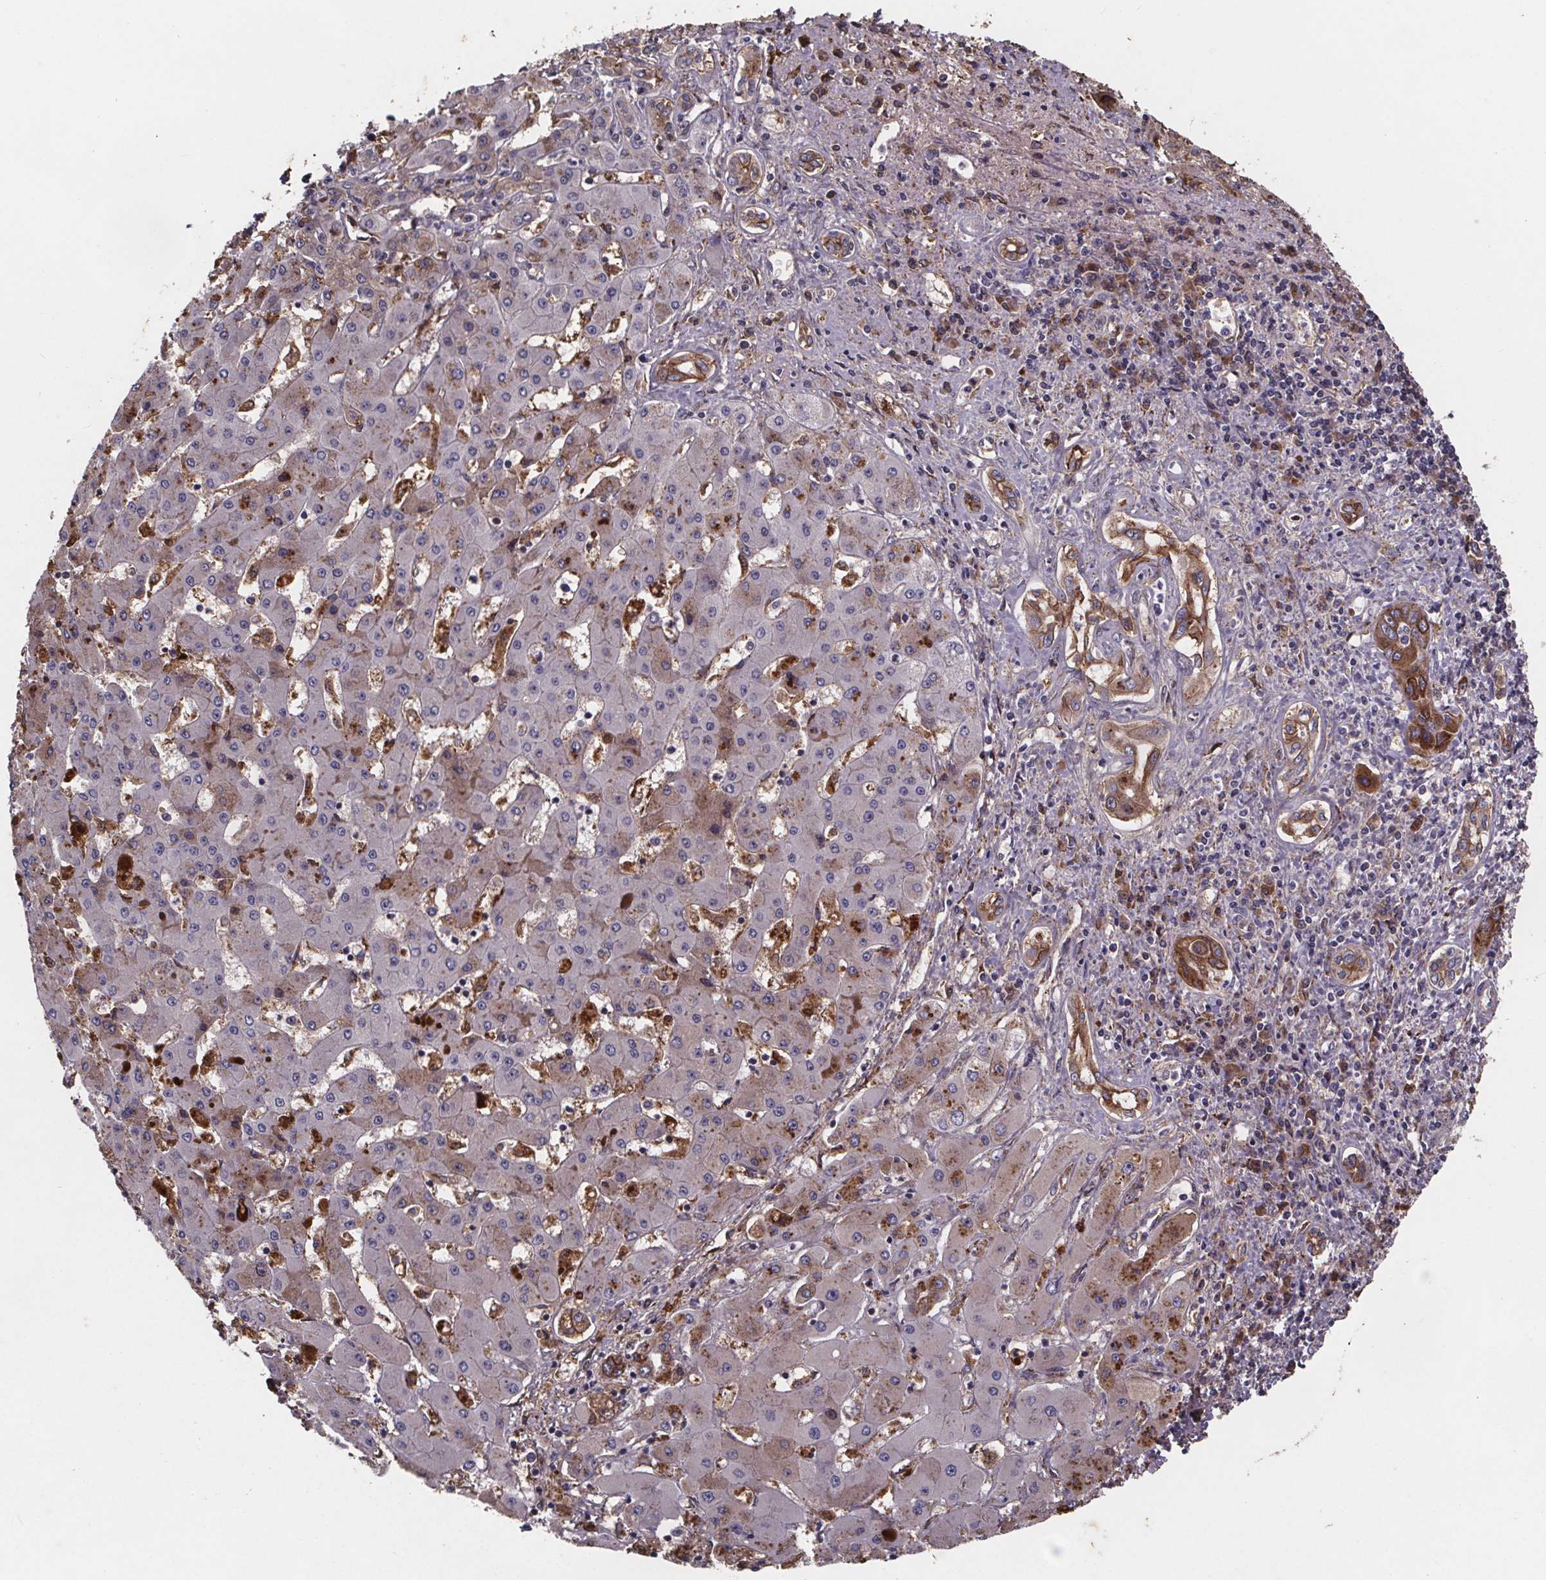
{"staining": {"intensity": "moderate", "quantity": "25%-75%", "location": "cytoplasmic/membranous"}, "tissue": "liver cancer", "cell_type": "Tumor cells", "image_type": "cancer", "snomed": [{"axis": "morphology", "description": "Cholangiocarcinoma"}, {"axis": "topography", "description": "Liver"}], "caption": "Immunohistochemical staining of human cholangiocarcinoma (liver) reveals medium levels of moderate cytoplasmic/membranous protein staining in approximately 25%-75% of tumor cells.", "gene": "FASTKD3", "patient": {"sex": "male", "age": 67}}